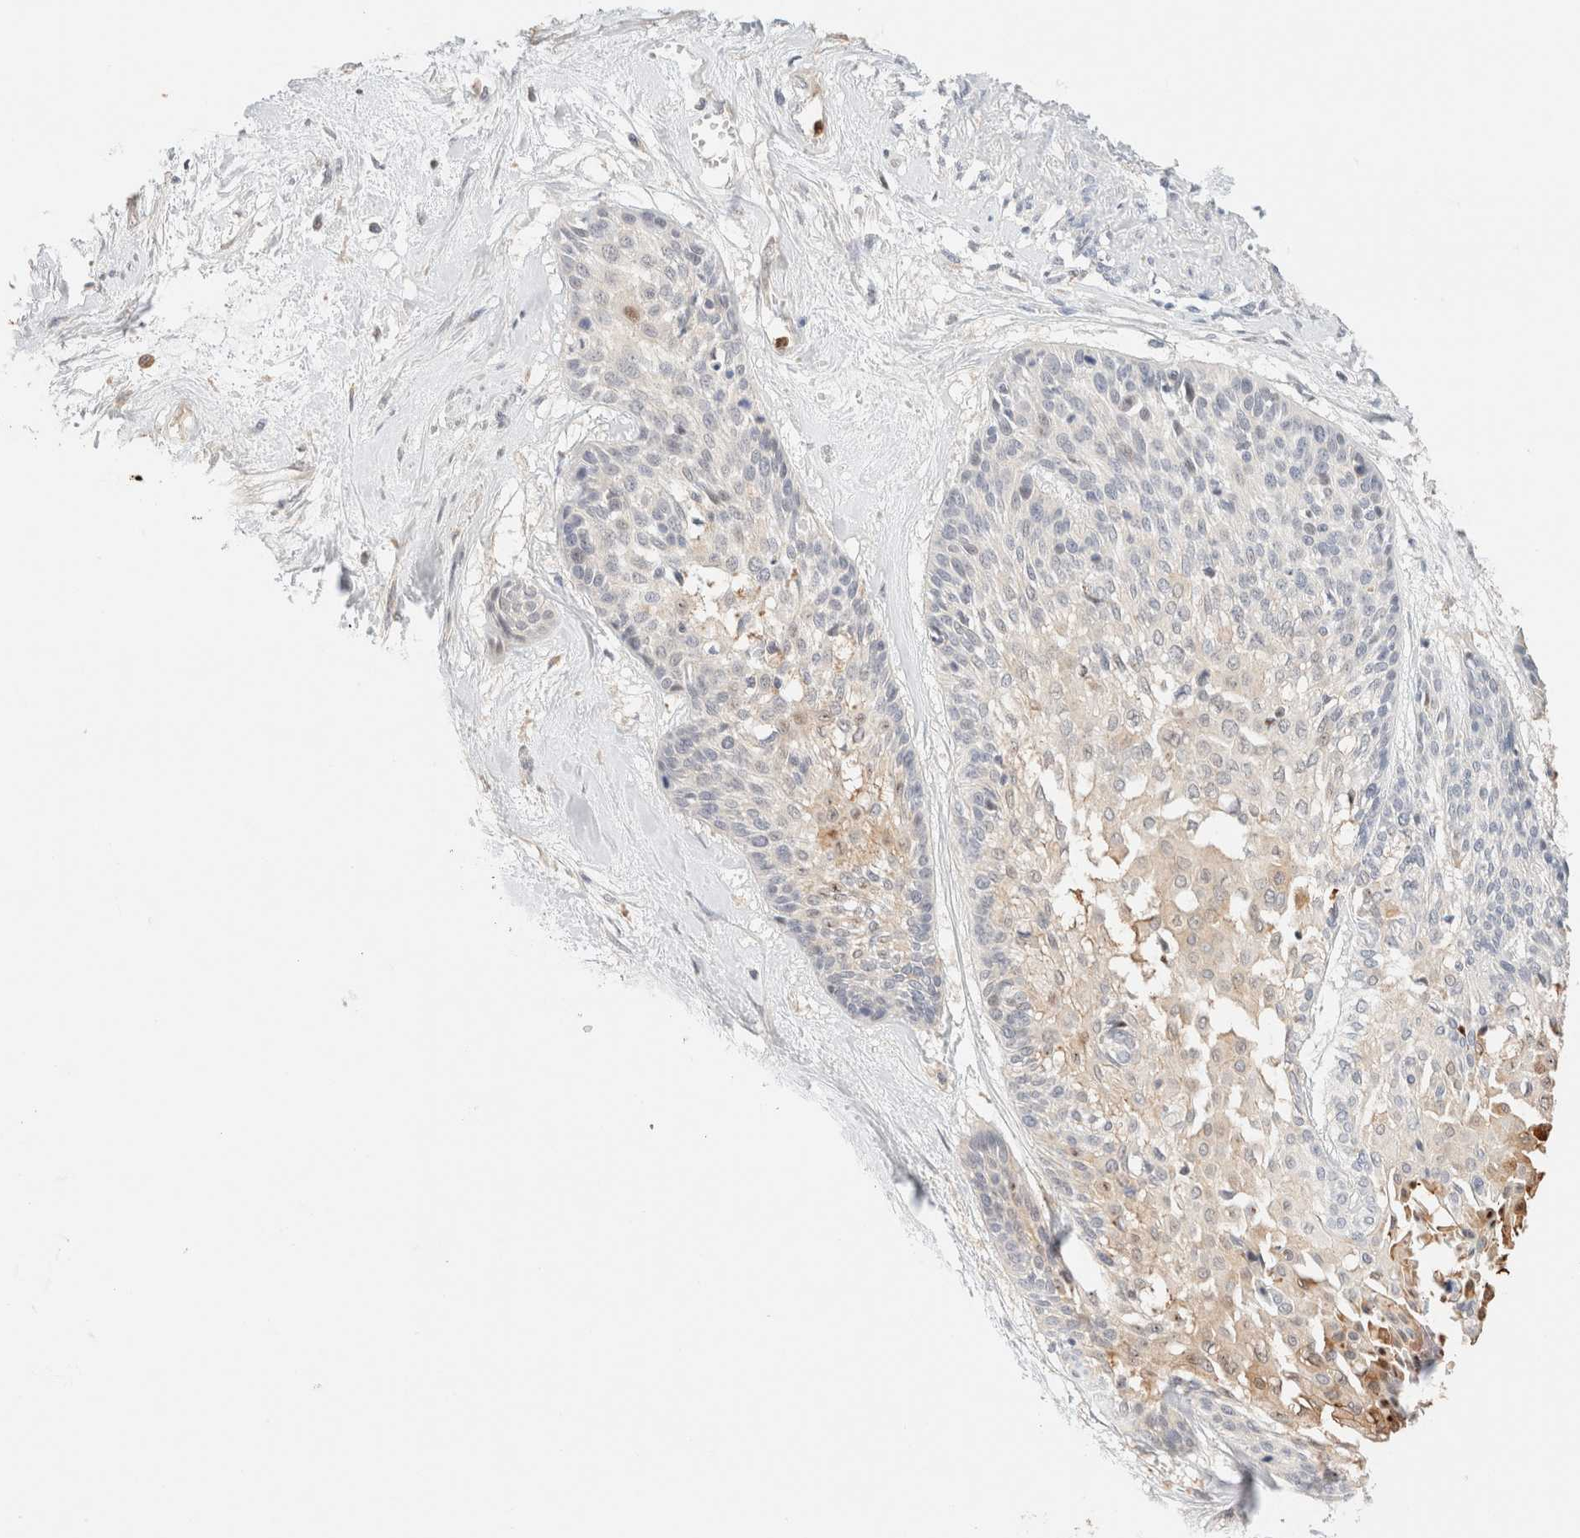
{"staining": {"intensity": "negative", "quantity": "none", "location": "none"}, "tissue": "cervical cancer", "cell_type": "Tumor cells", "image_type": "cancer", "snomed": [{"axis": "morphology", "description": "Squamous cell carcinoma, NOS"}, {"axis": "topography", "description": "Cervix"}], "caption": "A photomicrograph of human cervical squamous cell carcinoma is negative for staining in tumor cells. (Brightfield microscopy of DAB (3,3'-diaminobenzidine) immunohistochemistry (IHC) at high magnification).", "gene": "SGSM2", "patient": {"sex": "female", "age": 57}}